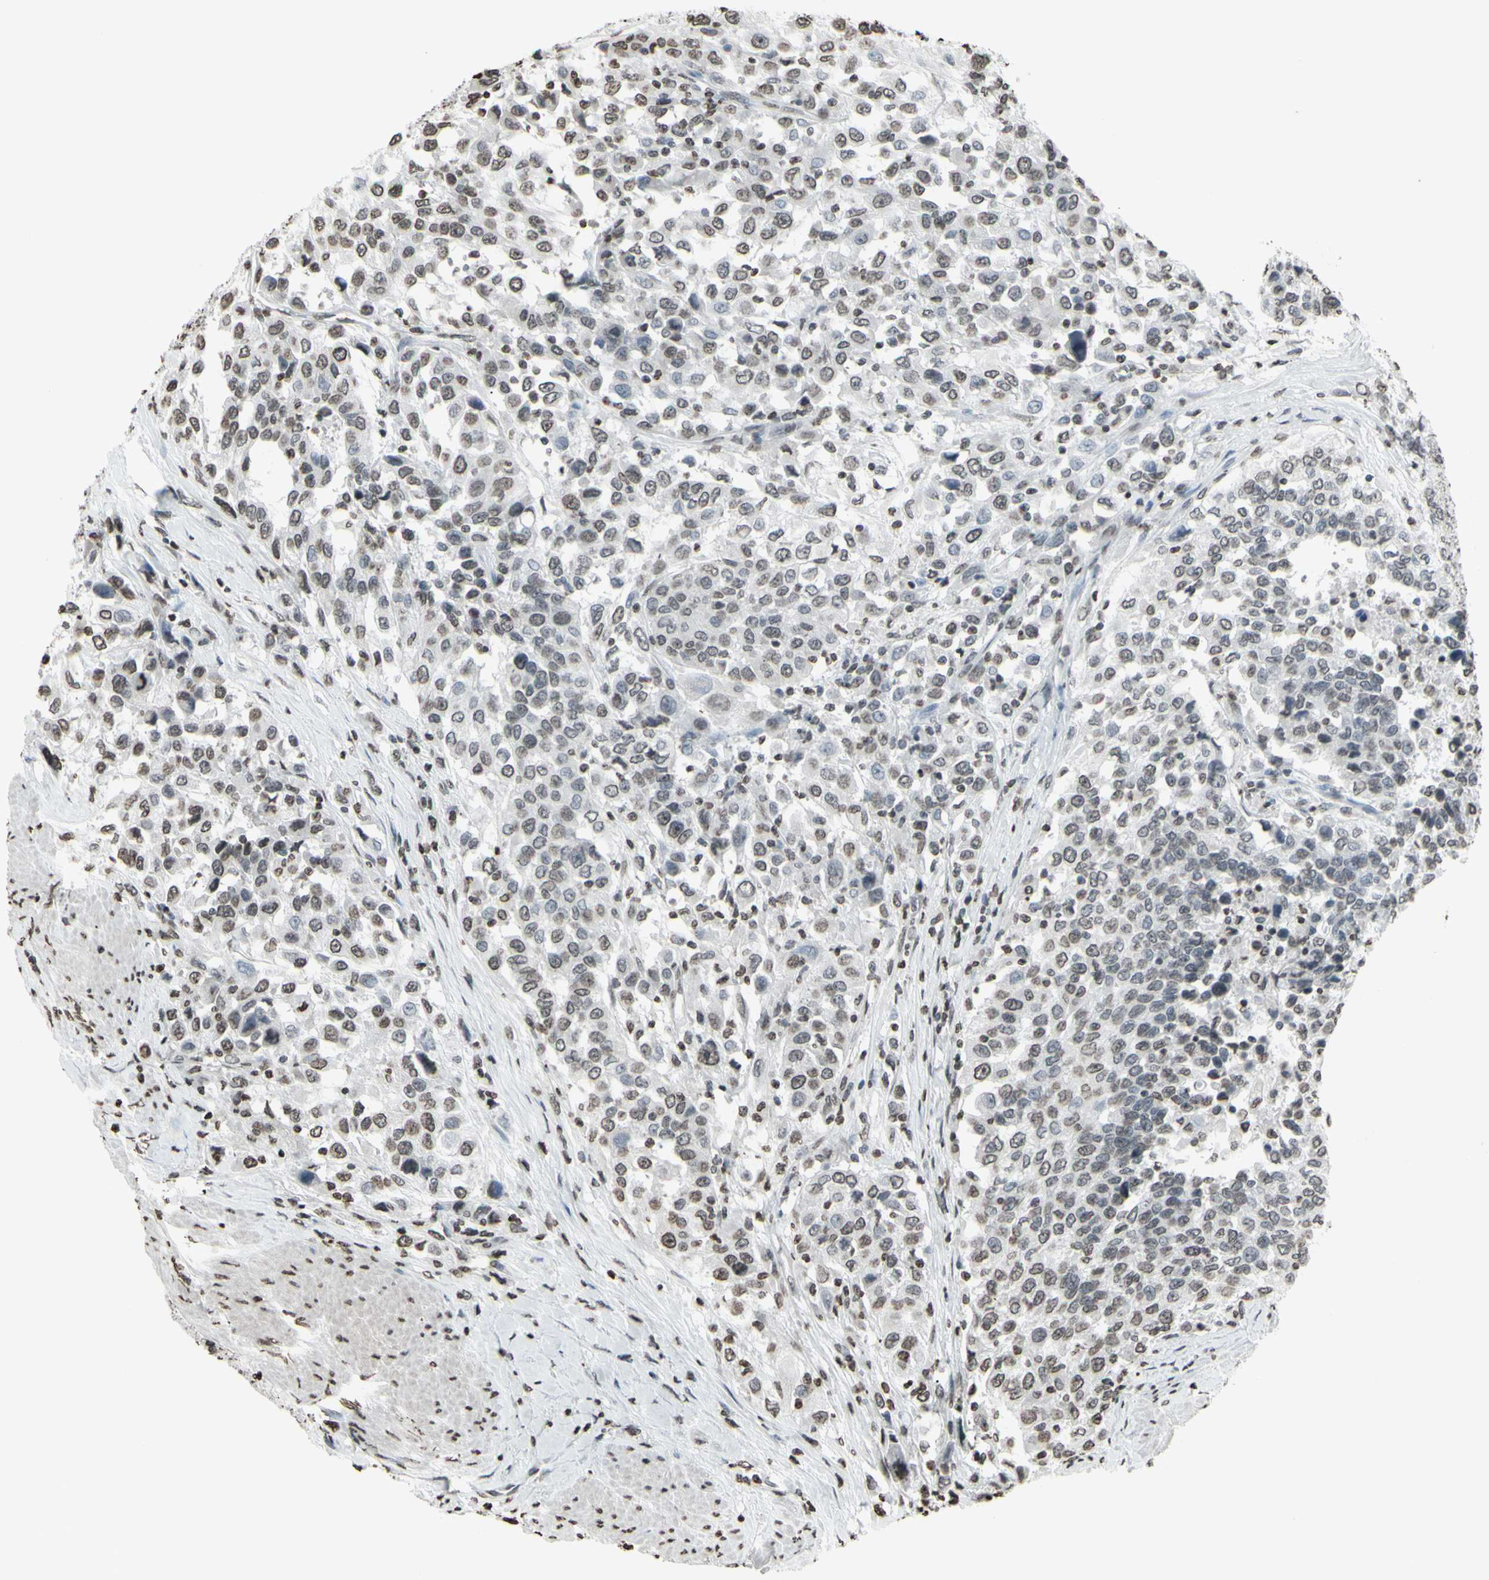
{"staining": {"intensity": "weak", "quantity": "25%-75%", "location": "cytoplasmic/membranous"}, "tissue": "urothelial cancer", "cell_type": "Tumor cells", "image_type": "cancer", "snomed": [{"axis": "morphology", "description": "Urothelial carcinoma, High grade"}, {"axis": "topography", "description": "Urinary bladder"}], "caption": "Human urothelial carcinoma (high-grade) stained with a protein marker shows weak staining in tumor cells.", "gene": "CD79B", "patient": {"sex": "female", "age": 80}}